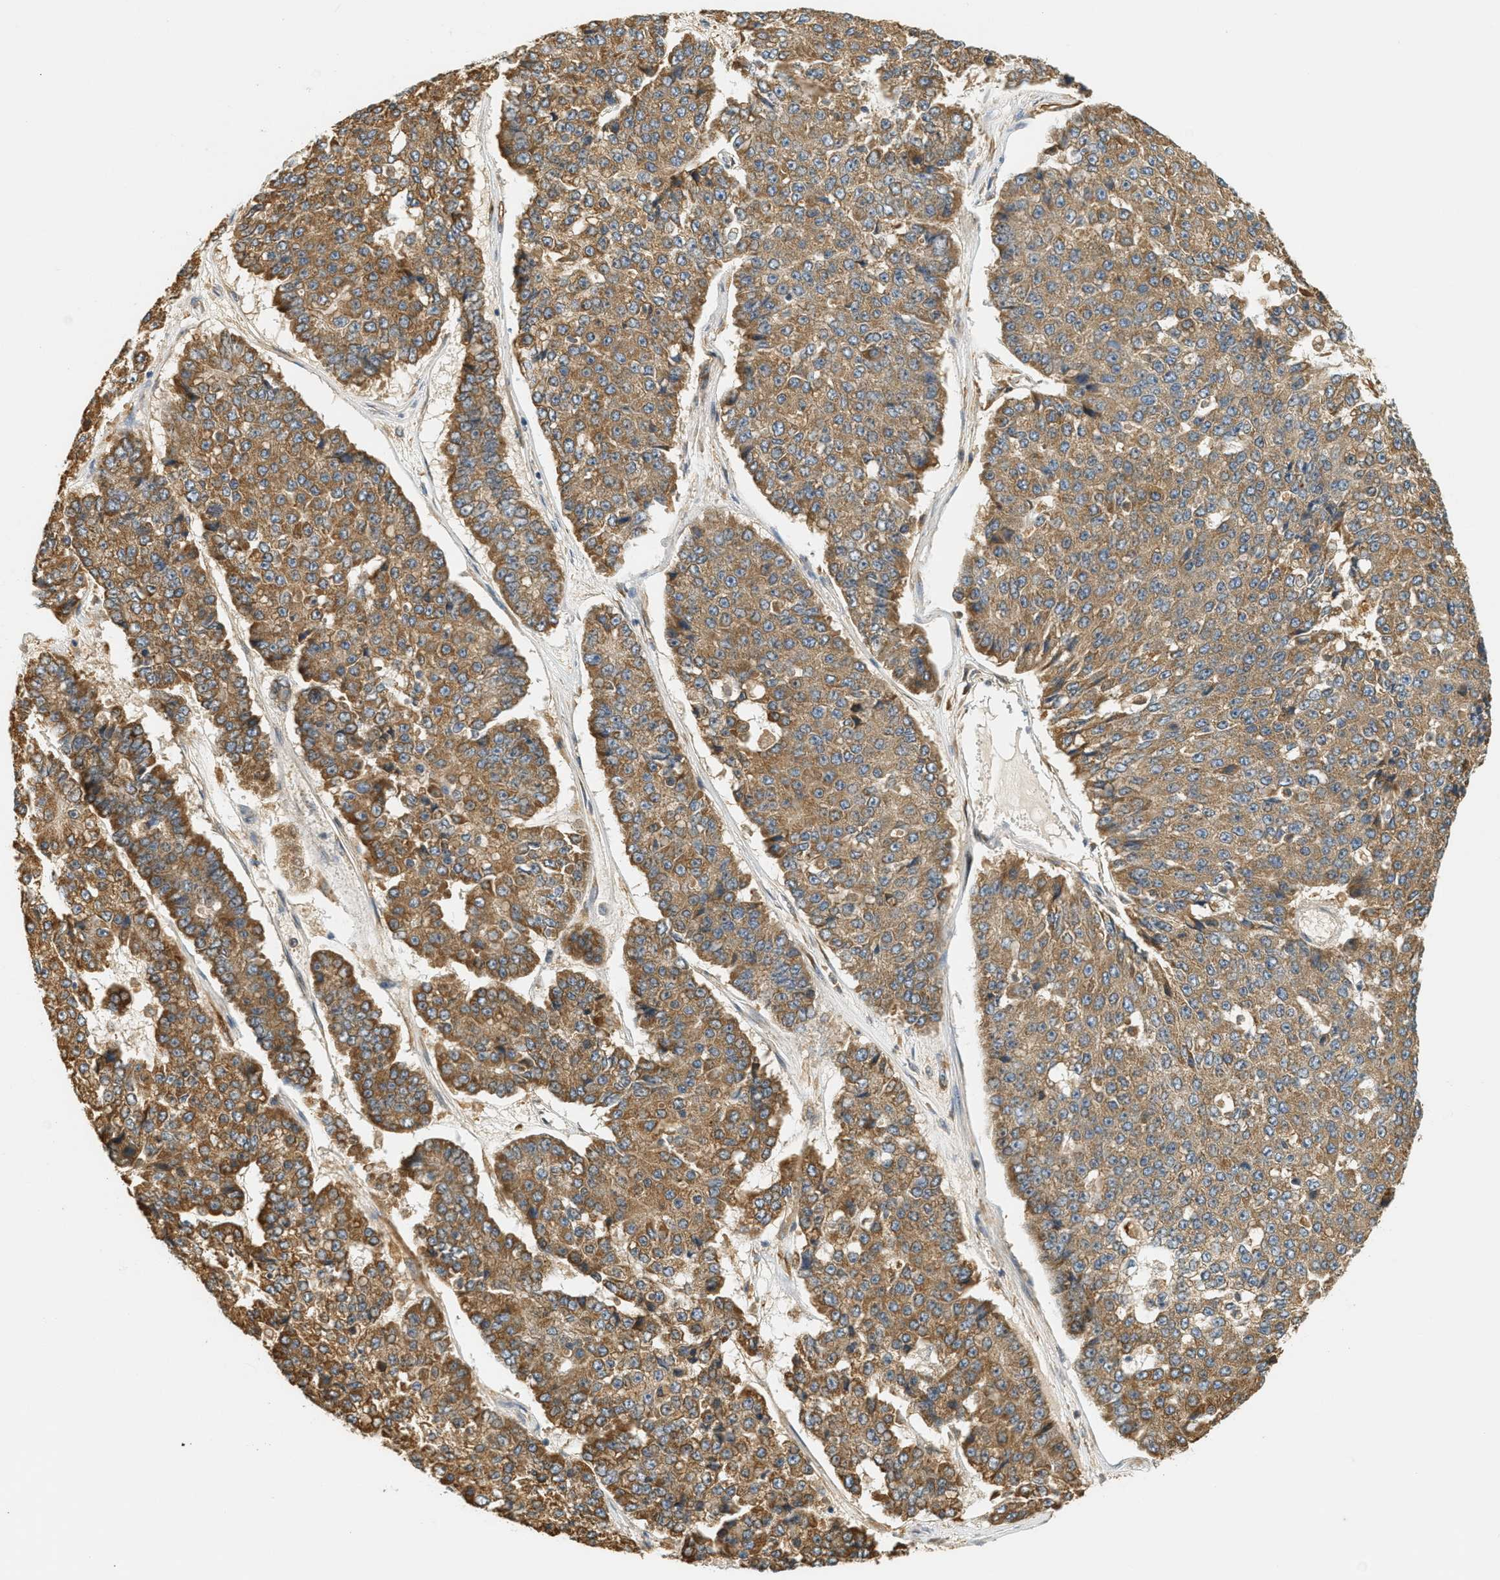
{"staining": {"intensity": "moderate", "quantity": ">75%", "location": "cytoplasmic/membranous"}, "tissue": "pancreatic cancer", "cell_type": "Tumor cells", "image_type": "cancer", "snomed": [{"axis": "morphology", "description": "Adenocarcinoma, NOS"}, {"axis": "topography", "description": "Pancreas"}], "caption": "A medium amount of moderate cytoplasmic/membranous positivity is identified in approximately >75% of tumor cells in pancreatic adenocarcinoma tissue. Immunohistochemistry (ihc) stains the protein in brown and the nuclei are stained blue.", "gene": "PDK1", "patient": {"sex": "male", "age": 50}}